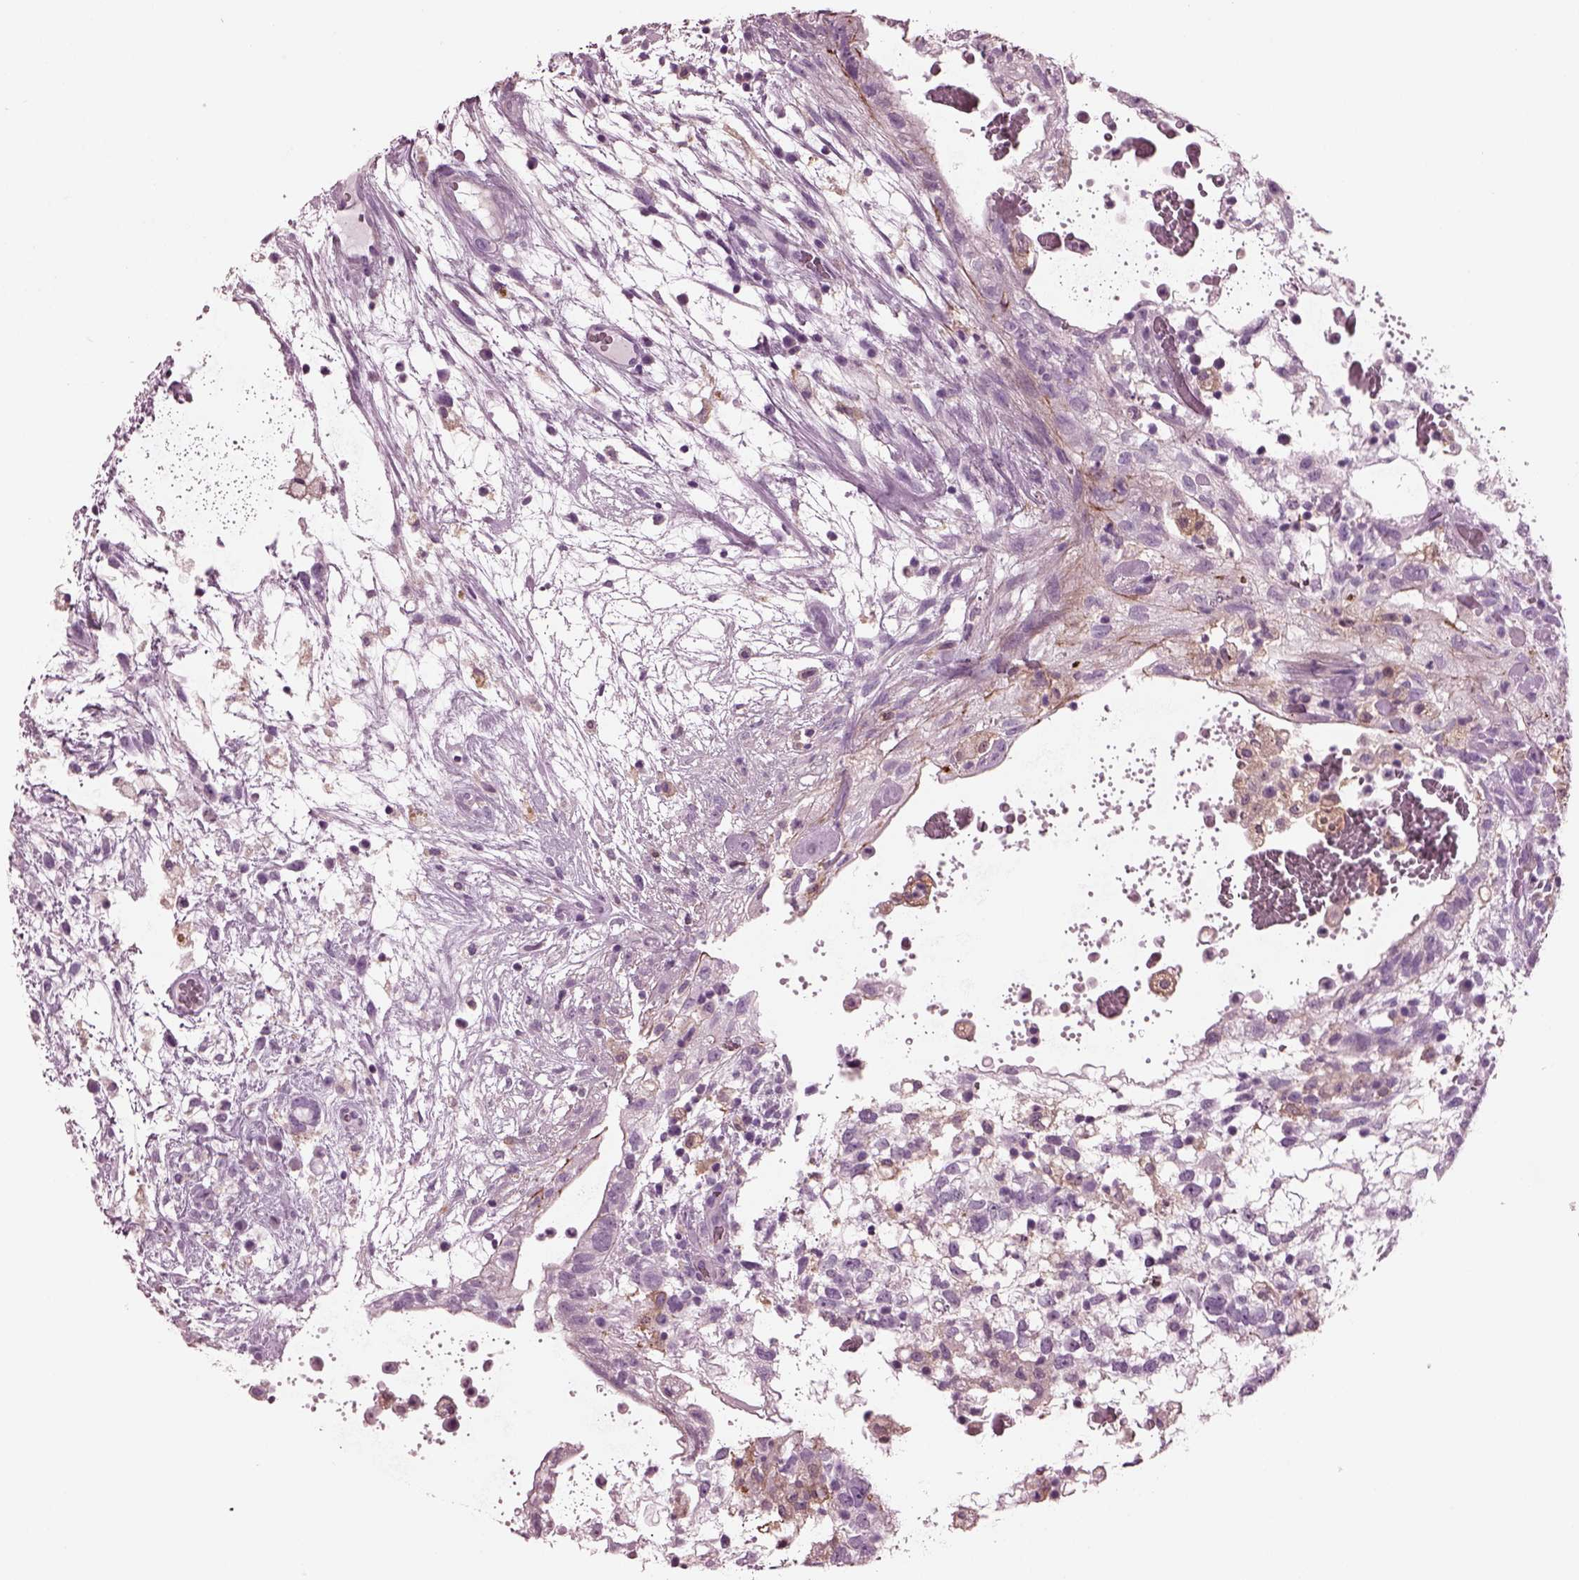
{"staining": {"intensity": "negative", "quantity": "none", "location": "none"}, "tissue": "testis cancer", "cell_type": "Tumor cells", "image_type": "cancer", "snomed": [{"axis": "morphology", "description": "Normal tissue, NOS"}, {"axis": "morphology", "description": "Carcinoma, Embryonal, NOS"}, {"axis": "topography", "description": "Testis"}], "caption": "Immunohistochemistry photomicrograph of testis cancer stained for a protein (brown), which demonstrates no expression in tumor cells.", "gene": "GDF11", "patient": {"sex": "male", "age": 32}}